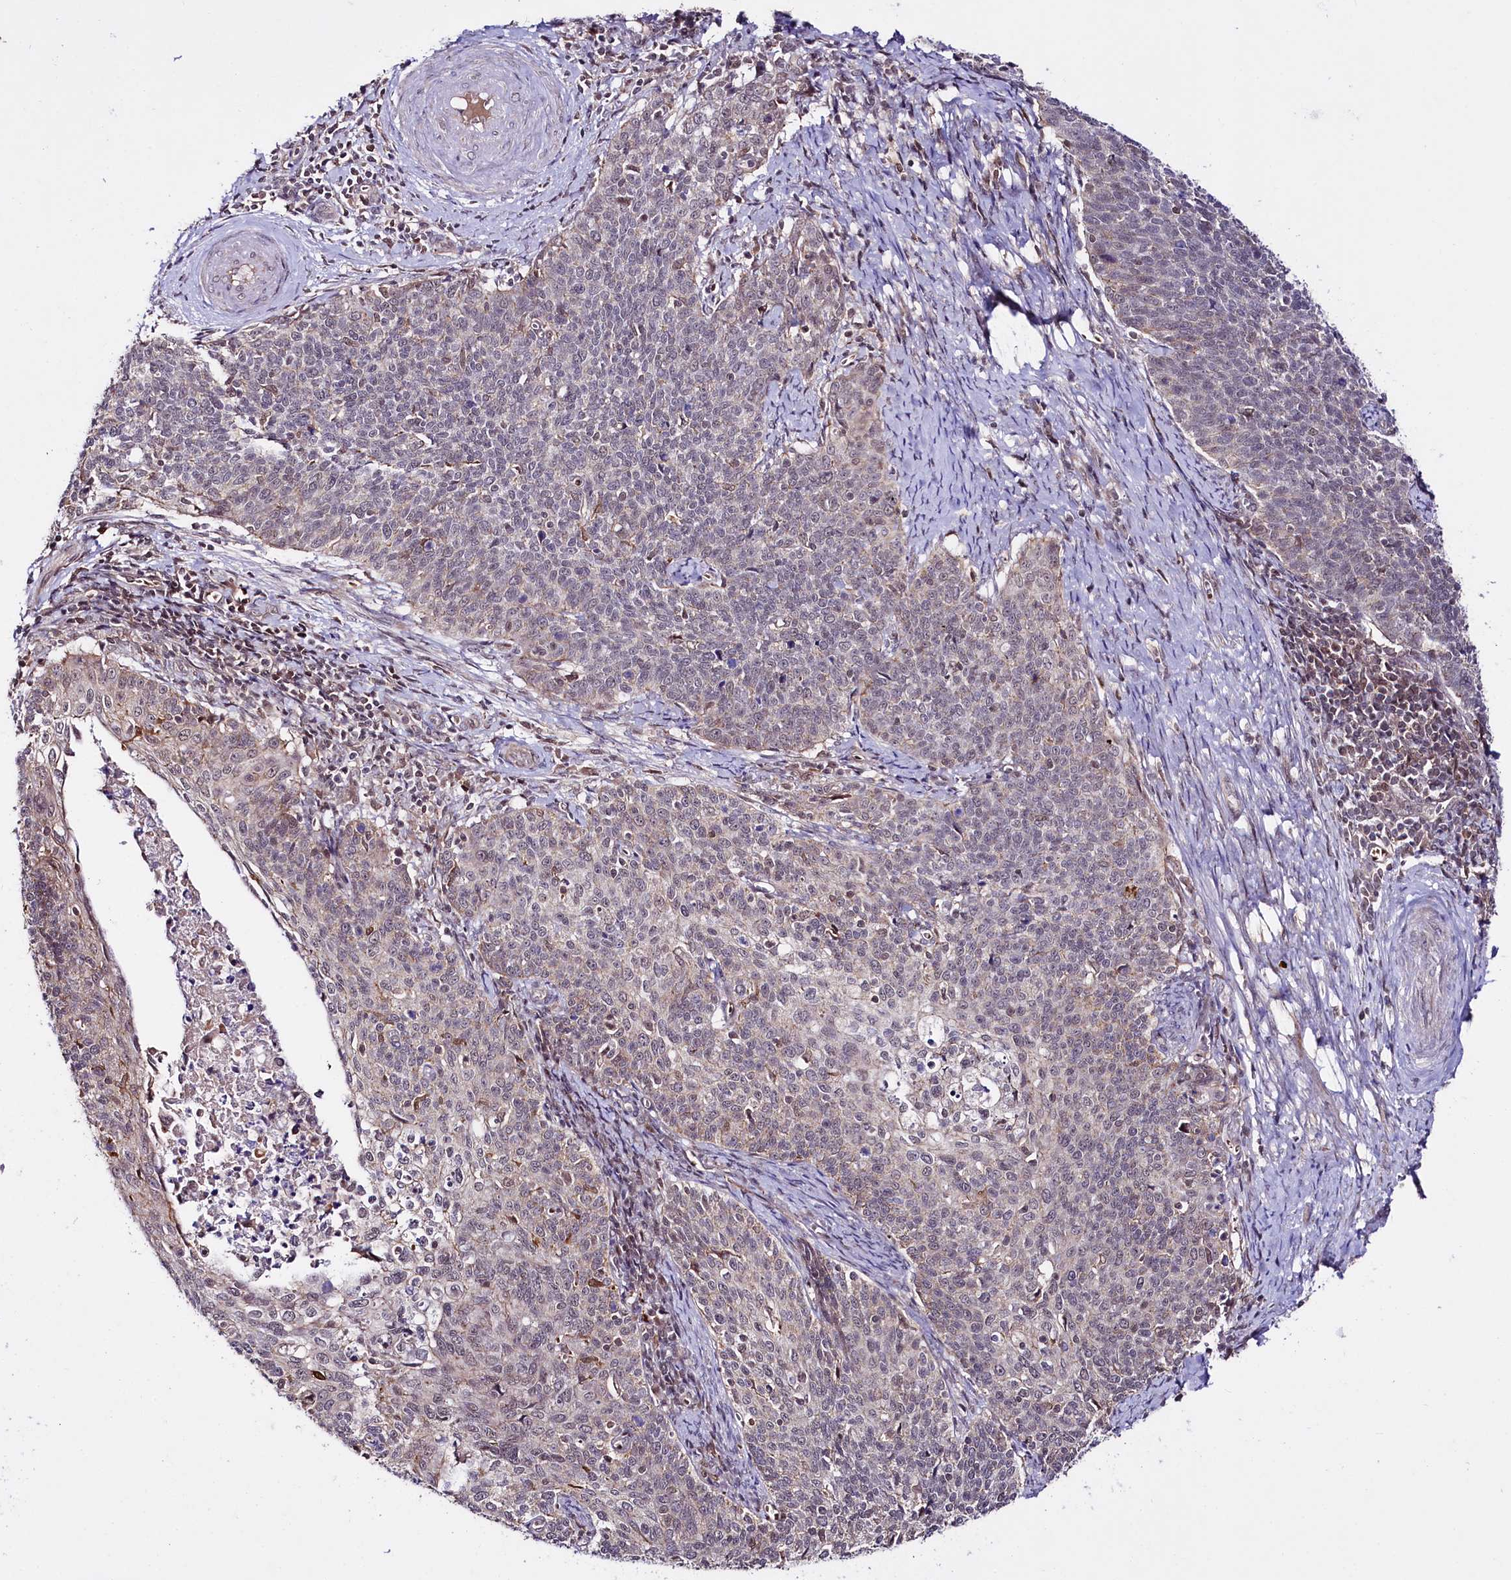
{"staining": {"intensity": "weak", "quantity": "<25%", "location": "nuclear"}, "tissue": "cervical cancer", "cell_type": "Tumor cells", "image_type": "cancer", "snomed": [{"axis": "morphology", "description": "Squamous cell carcinoma, NOS"}, {"axis": "topography", "description": "Cervix"}], "caption": "DAB immunohistochemical staining of cervical cancer shows no significant positivity in tumor cells.", "gene": "TAFAZZIN", "patient": {"sex": "female", "age": 39}}